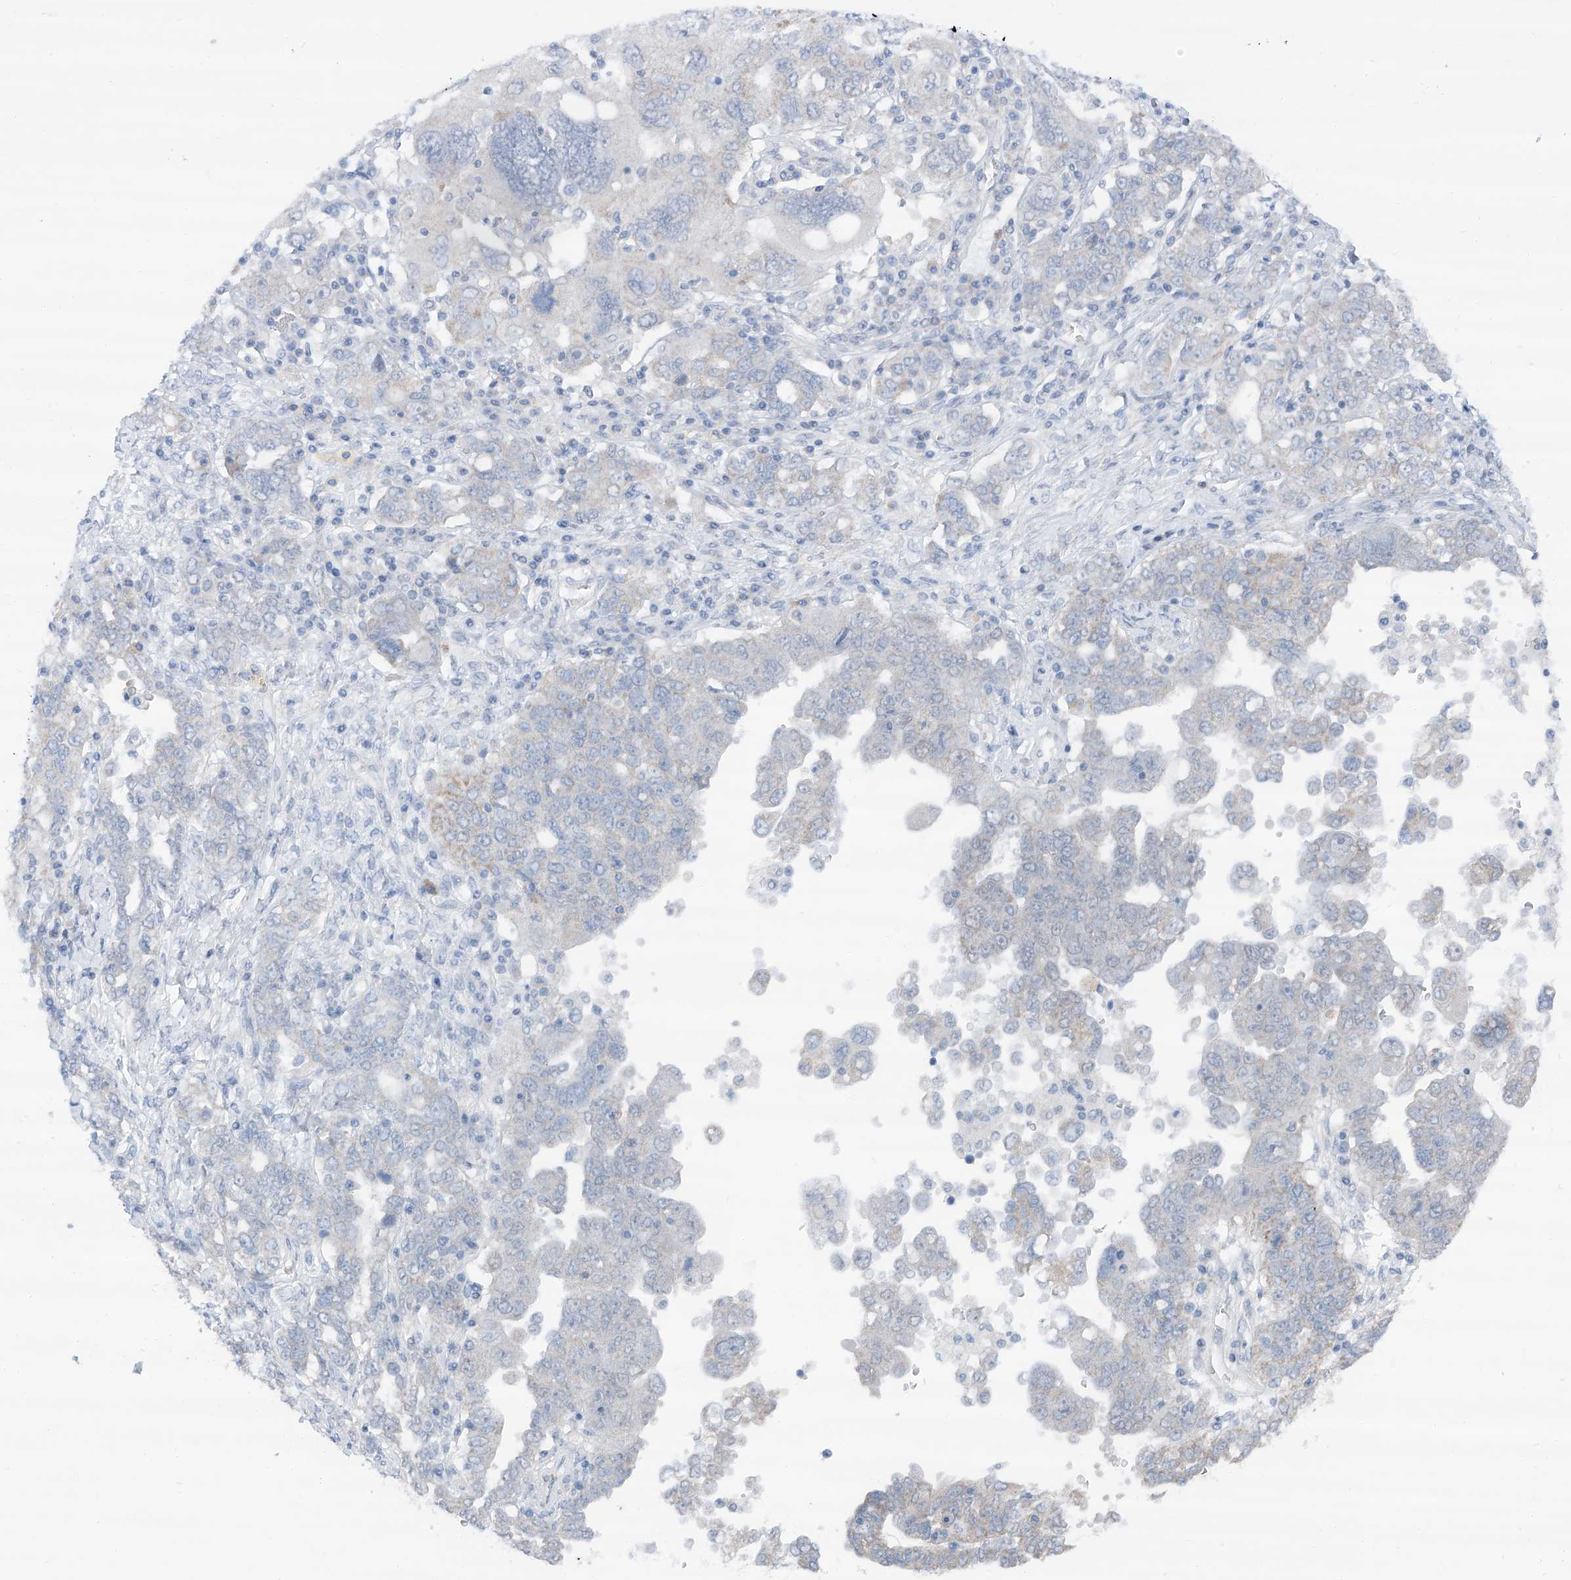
{"staining": {"intensity": "negative", "quantity": "none", "location": "none"}, "tissue": "ovarian cancer", "cell_type": "Tumor cells", "image_type": "cancer", "snomed": [{"axis": "morphology", "description": "Carcinoma, endometroid"}, {"axis": "topography", "description": "Ovary"}], "caption": "Photomicrograph shows no protein staining in tumor cells of ovarian endometroid carcinoma tissue.", "gene": "SIX4", "patient": {"sex": "female", "age": 62}}